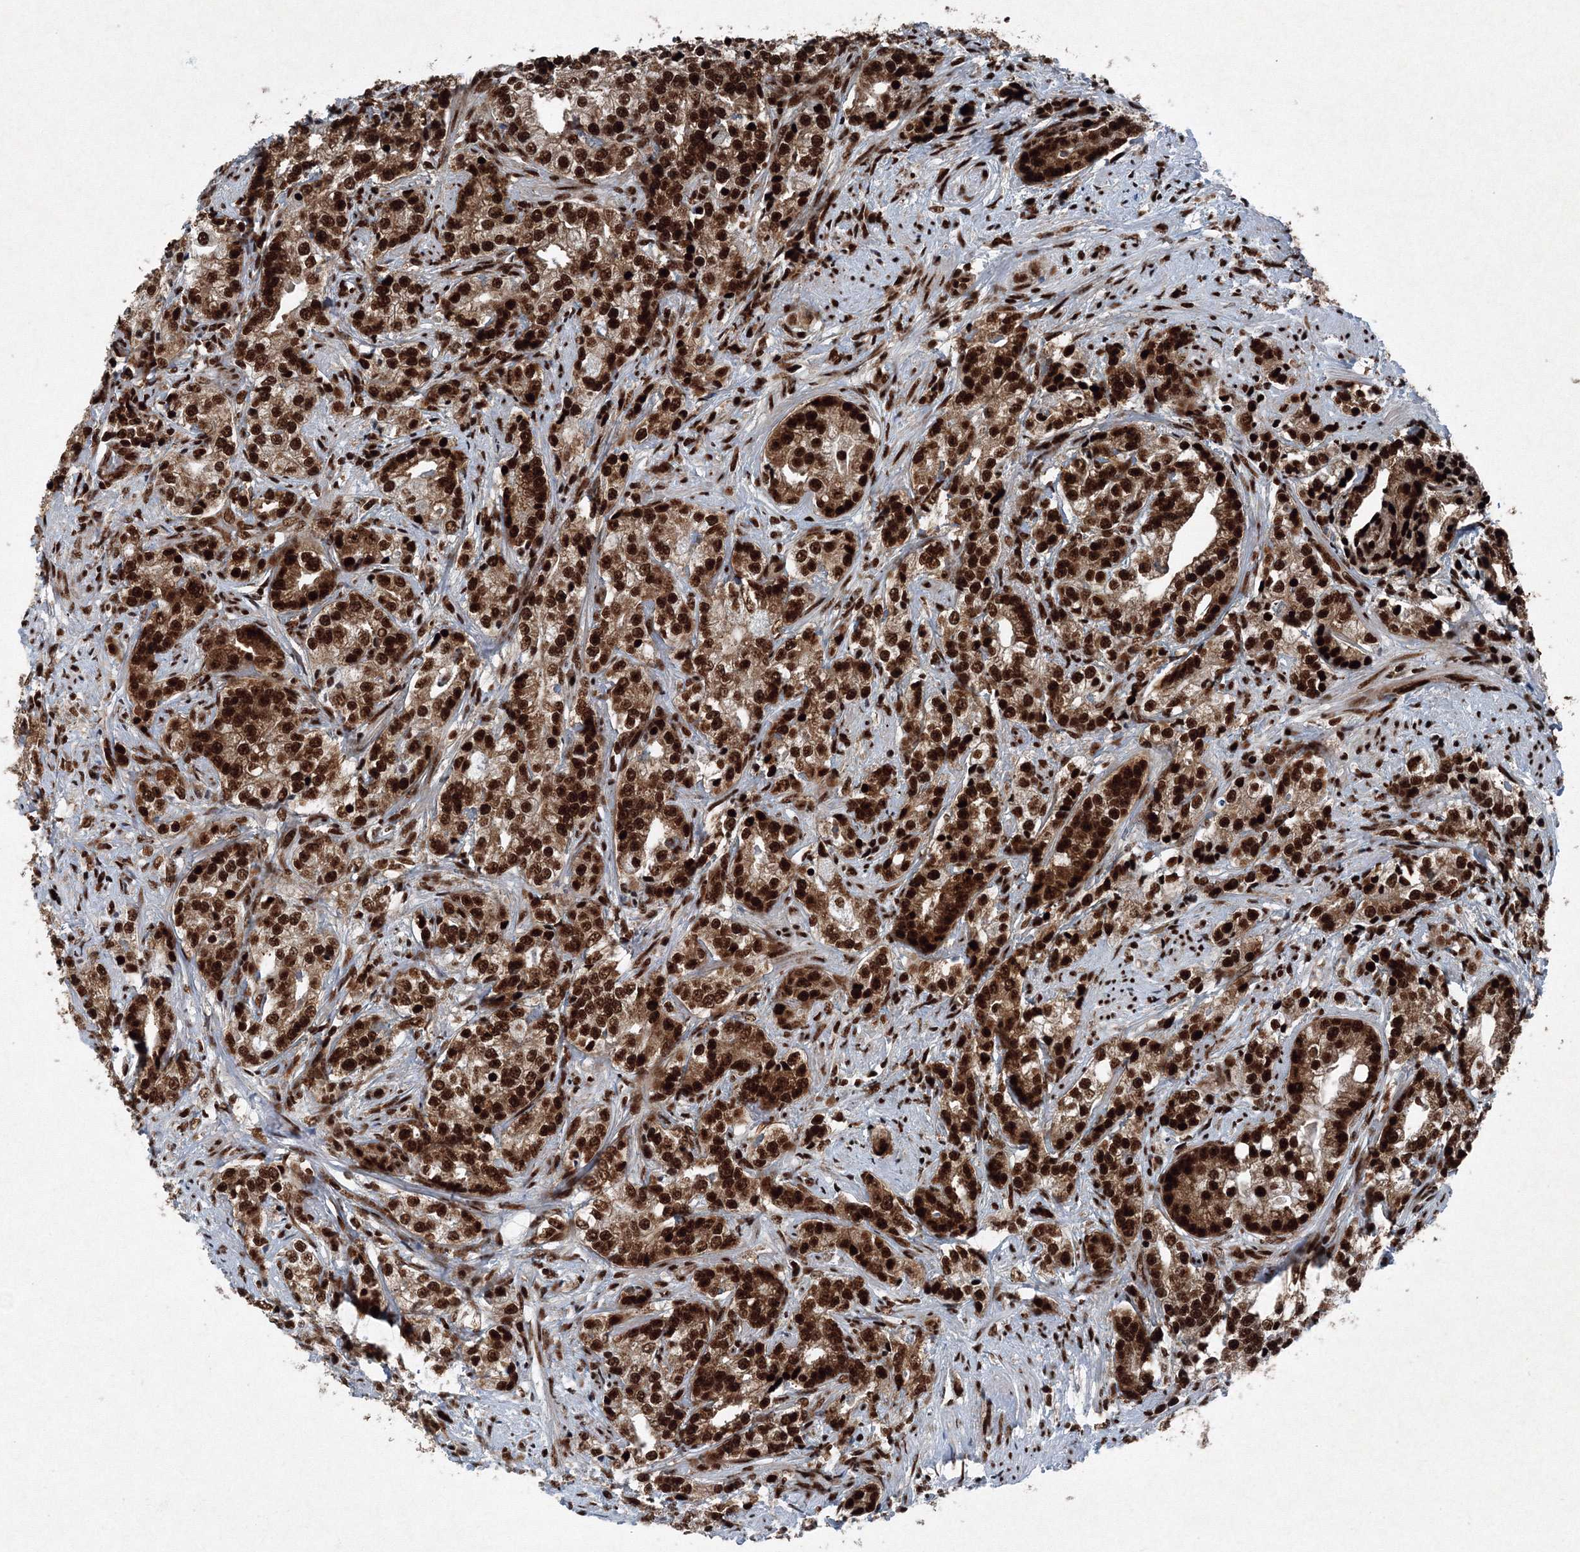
{"staining": {"intensity": "strong", "quantity": ">75%", "location": "cytoplasmic/membranous,nuclear"}, "tissue": "prostate cancer", "cell_type": "Tumor cells", "image_type": "cancer", "snomed": [{"axis": "morphology", "description": "Adenocarcinoma, High grade"}, {"axis": "topography", "description": "Prostate"}], "caption": "Protein staining by immunohistochemistry shows strong cytoplasmic/membranous and nuclear staining in approximately >75% of tumor cells in prostate high-grade adenocarcinoma.", "gene": "SNRPC", "patient": {"sex": "male", "age": 69}}